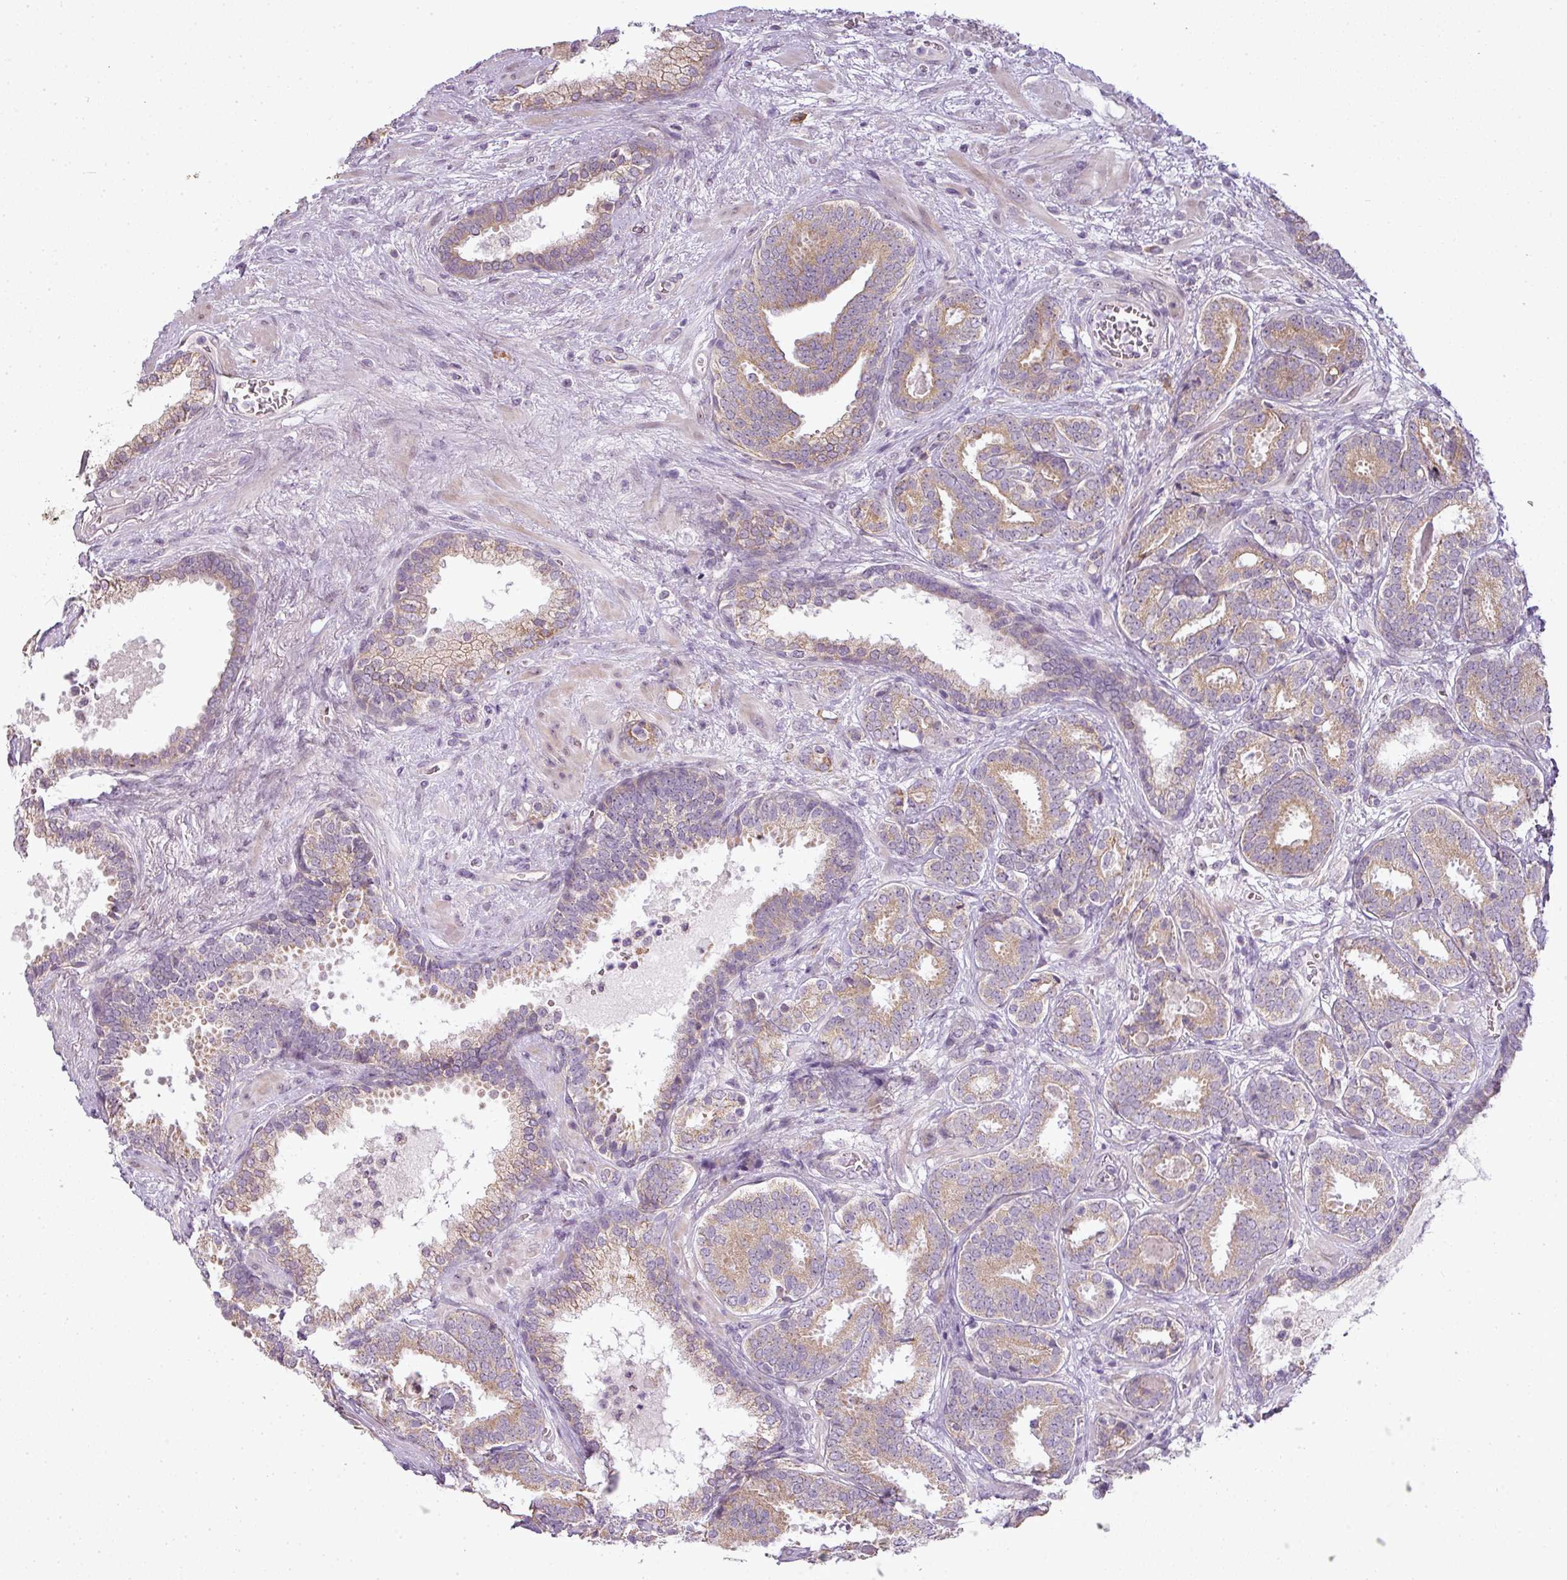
{"staining": {"intensity": "moderate", "quantity": ">75%", "location": "cytoplasmic/membranous"}, "tissue": "prostate cancer", "cell_type": "Tumor cells", "image_type": "cancer", "snomed": [{"axis": "morphology", "description": "Adenocarcinoma, High grade"}, {"axis": "topography", "description": "Prostate"}], "caption": "Moderate cytoplasmic/membranous protein positivity is seen in about >75% of tumor cells in prostate cancer (adenocarcinoma (high-grade)). (DAB (3,3'-diaminobenzidine) IHC with brightfield microscopy, high magnification).", "gene": "LY75", "patient": {"sex": "male", "age": 65}}